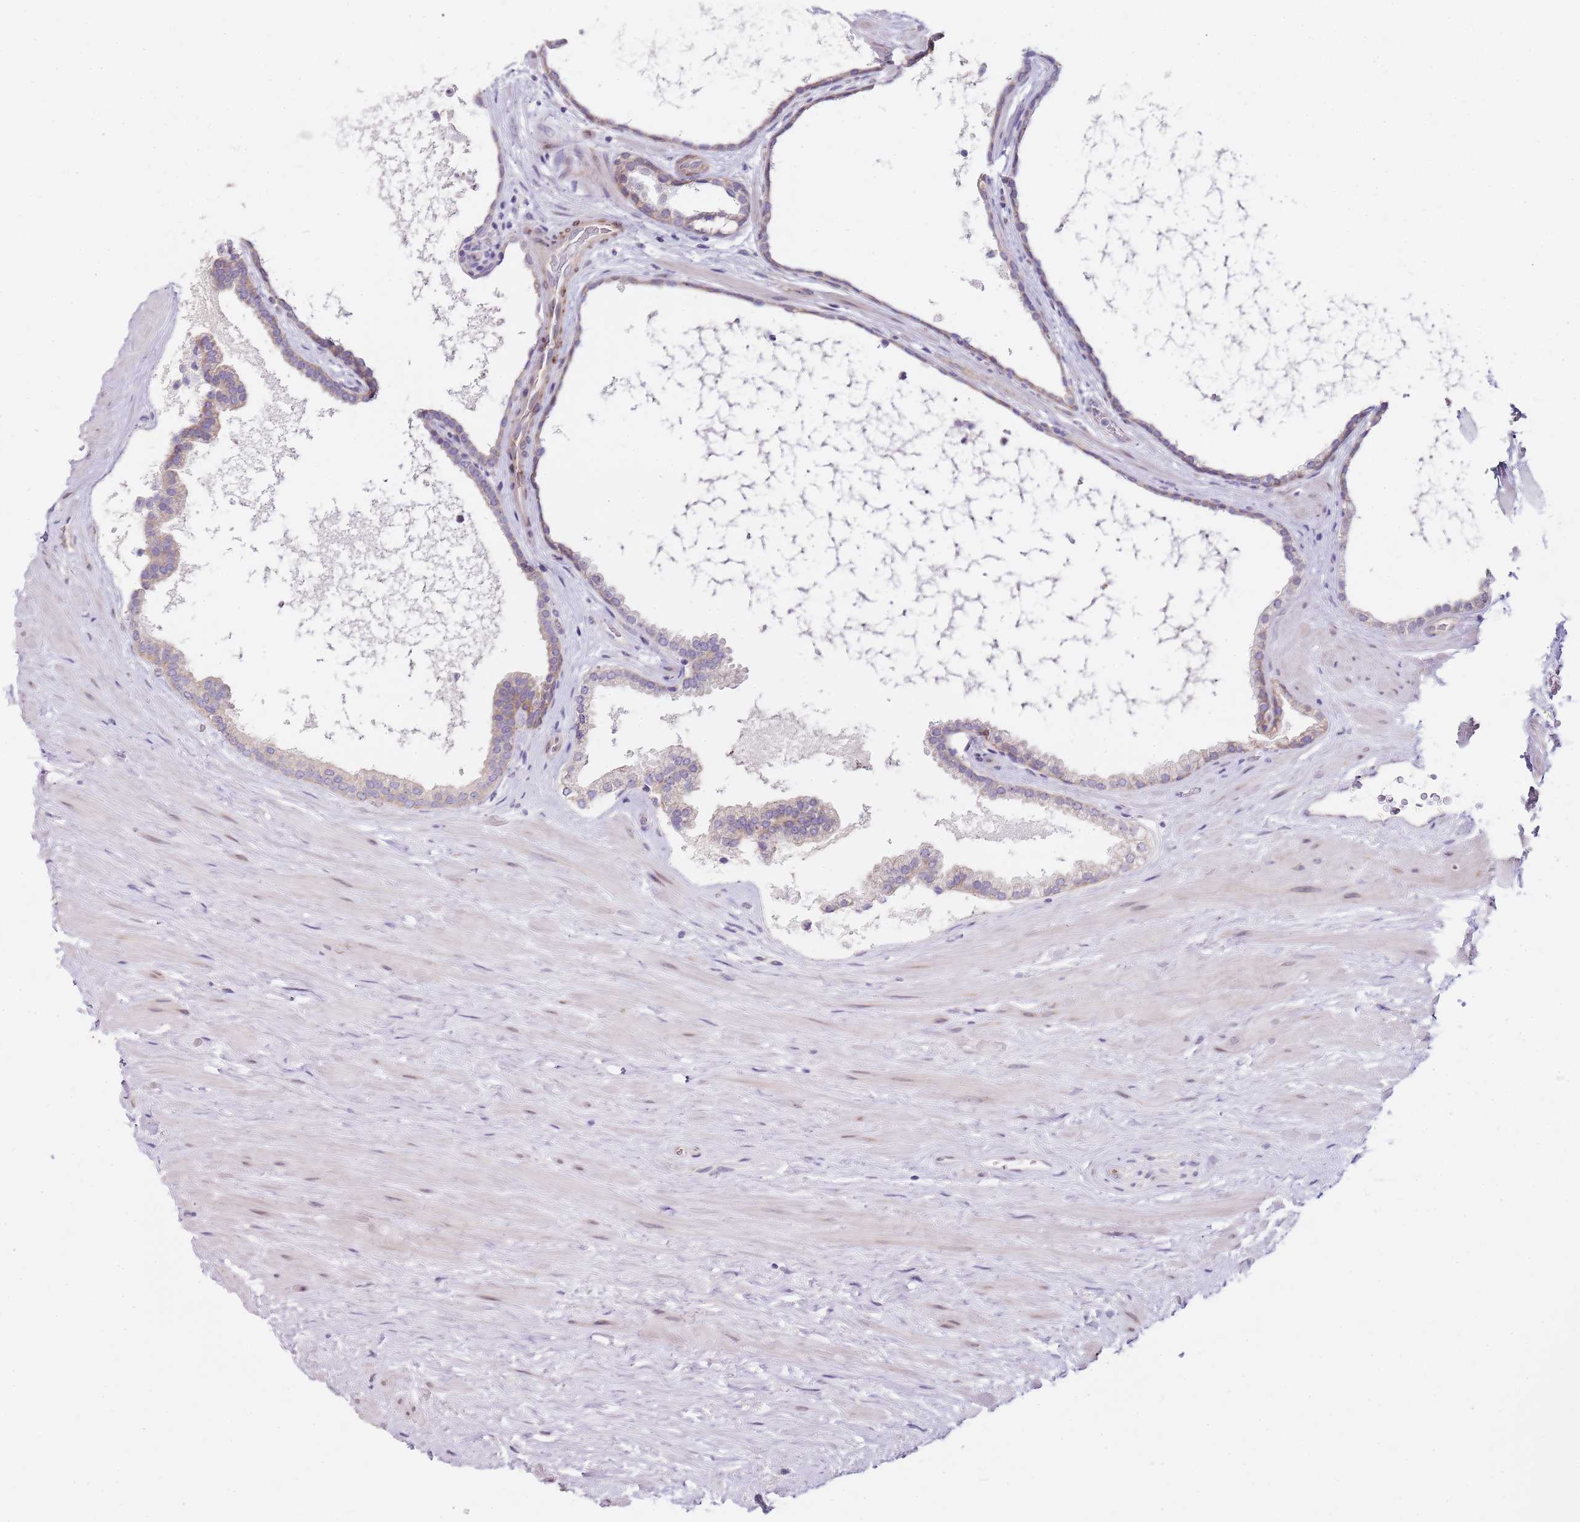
{"staining": {"intensity": "weak", "quantity": "<25%", "location": "cytoplasmic/membranous"}, "tissue": "prostate", "cell_type": "Glandular cells", "image_type": "normal", "snomed": [{"axis": "morphology", "description": "Normal tissue, NOS"}, {"axis": "topography", "description": "Prostate"}], "caption": "Immunohistochemistry micrograph of unremarkable human prostate stained for a protein (brown), which reveals no positivity in glandular cells.", "gene": "TBC1D9", "patient": {"sex": "male", "age": 48}}